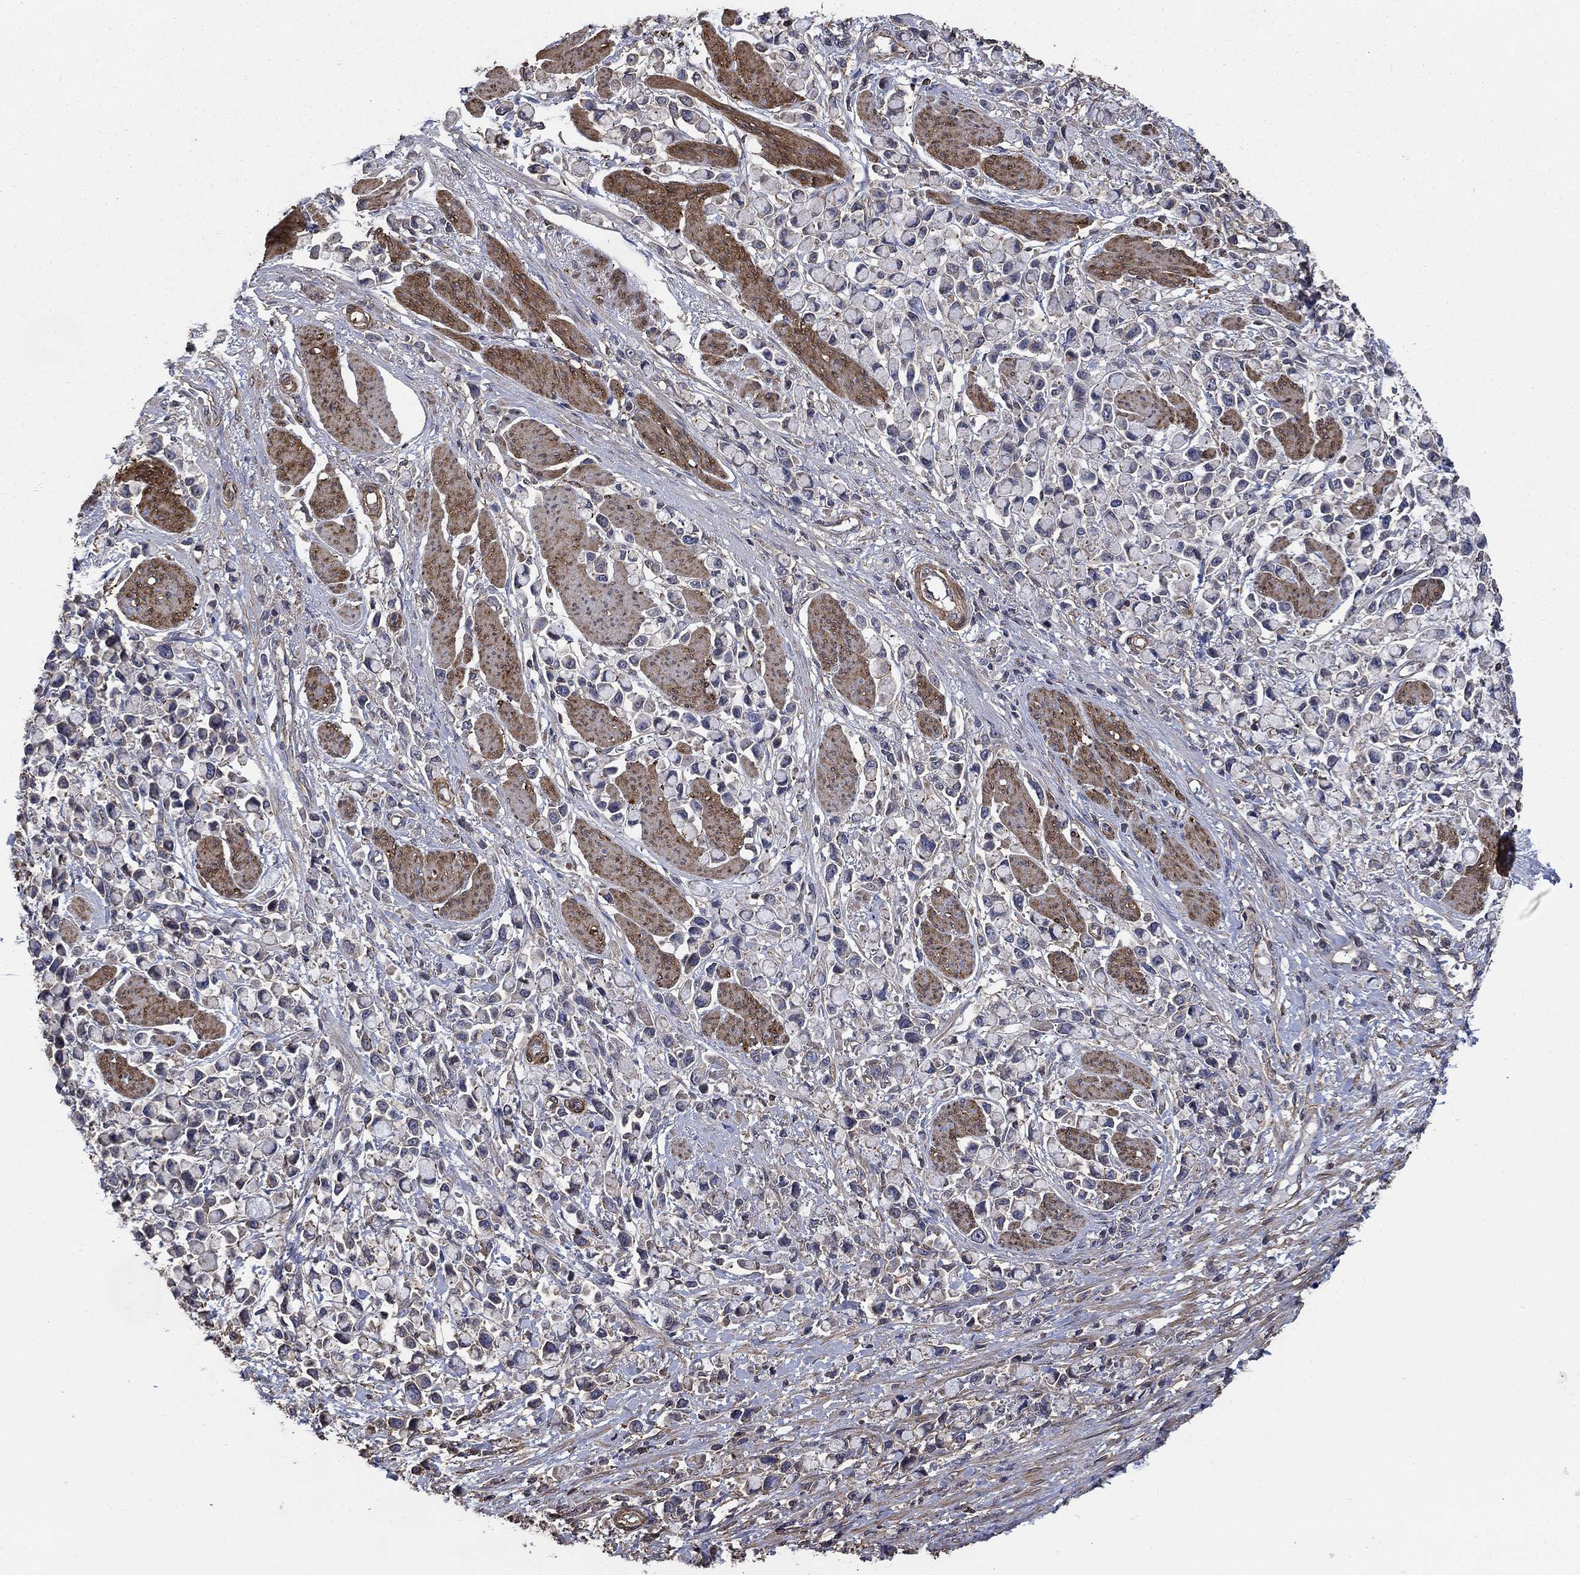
{"staining": {"intensity": "negative", "quantity": "none", "location": "none"}, "tissue": "stomach cancer", "cell_type": "Tumor cells", "image_type": "cancer", "snomed": [{"axis": "morphology", "description": "Adenocarcinoma, NOS"}, {"axis": "topography", "description": "Stomach"}], "caption": "A histopathology image of adenocarcinoma (stomach) stained for a protein reveals no brown staining in tumor cells.", "gene": "PDE3A", "patient": {"sex": "female", "age": 81}}